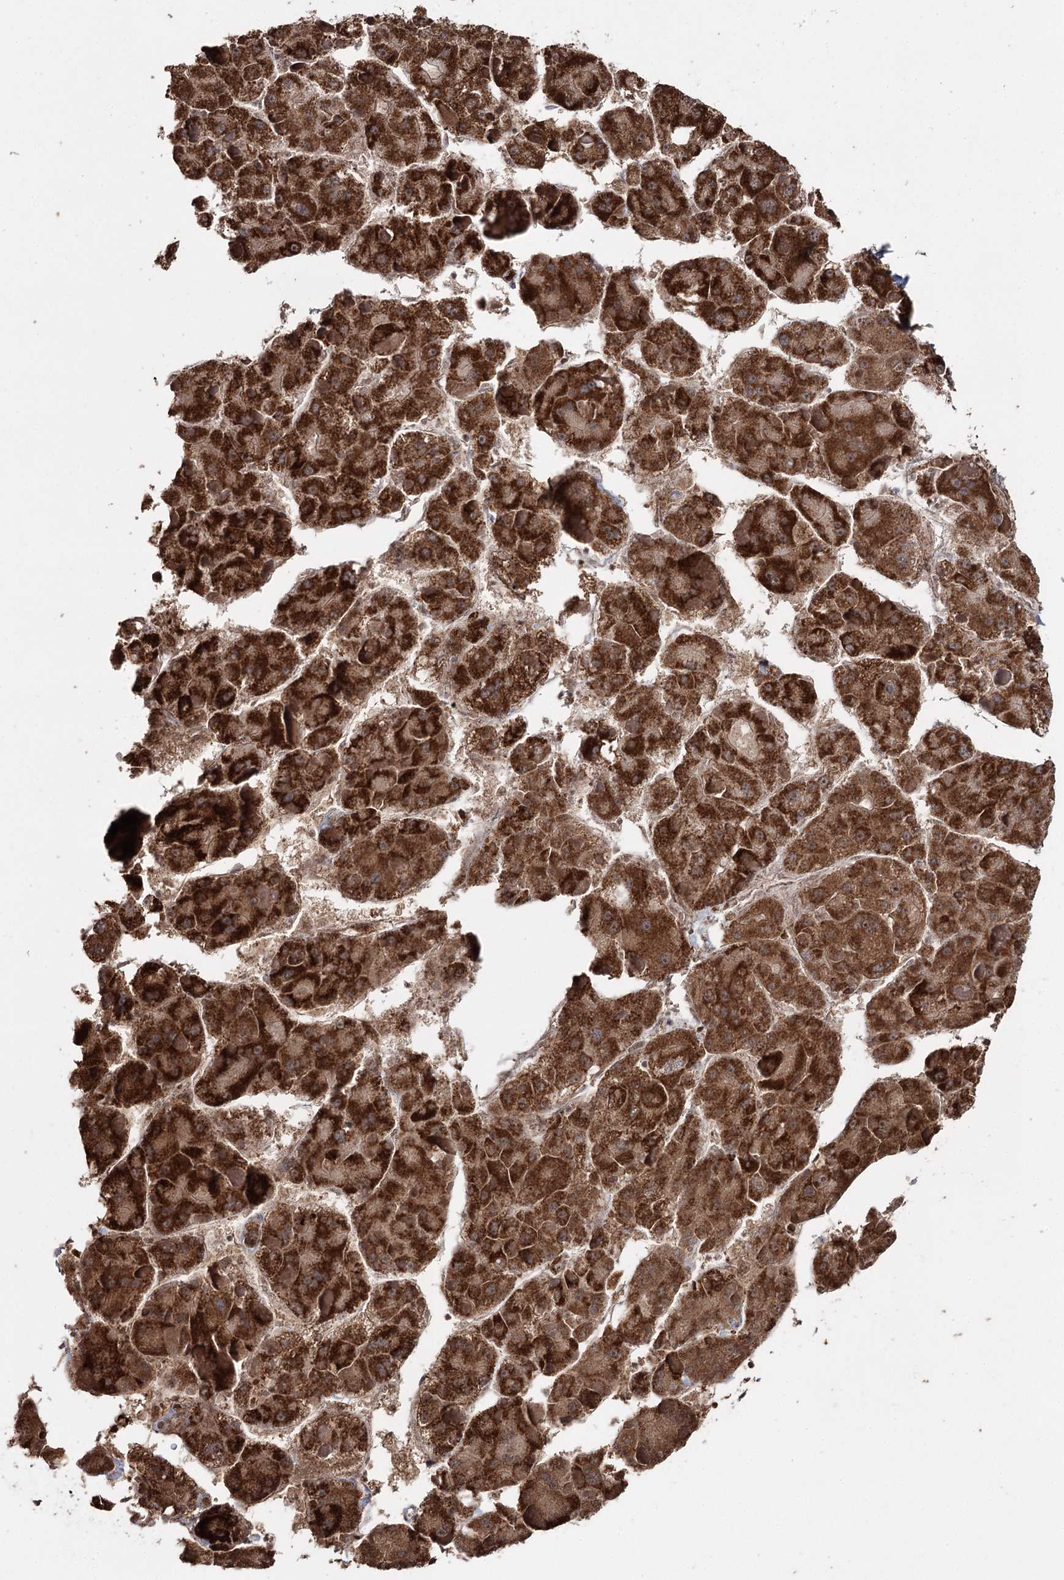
{"staining": {"intensity": "strong", "quantity": ">75%", "location": "cytoplasmic/membranous"}, "tissue": "liver cancer", "cell_type": "Tumor cells", "image_type": "cancer", "snomed": [{"axis": "morphology", "description": "Carcinoma, Hepatocellular, NOS"}, {"axis": "topography", "description": "Liver"}], "caption": "Strong cytoplasmic/membranous expression for a protein is present in about >75% of tumor cells of liver hepatocellular carcinoma using IHC.", "gene": "PDHX", "patient": {"sex": "female", "age": 73}}